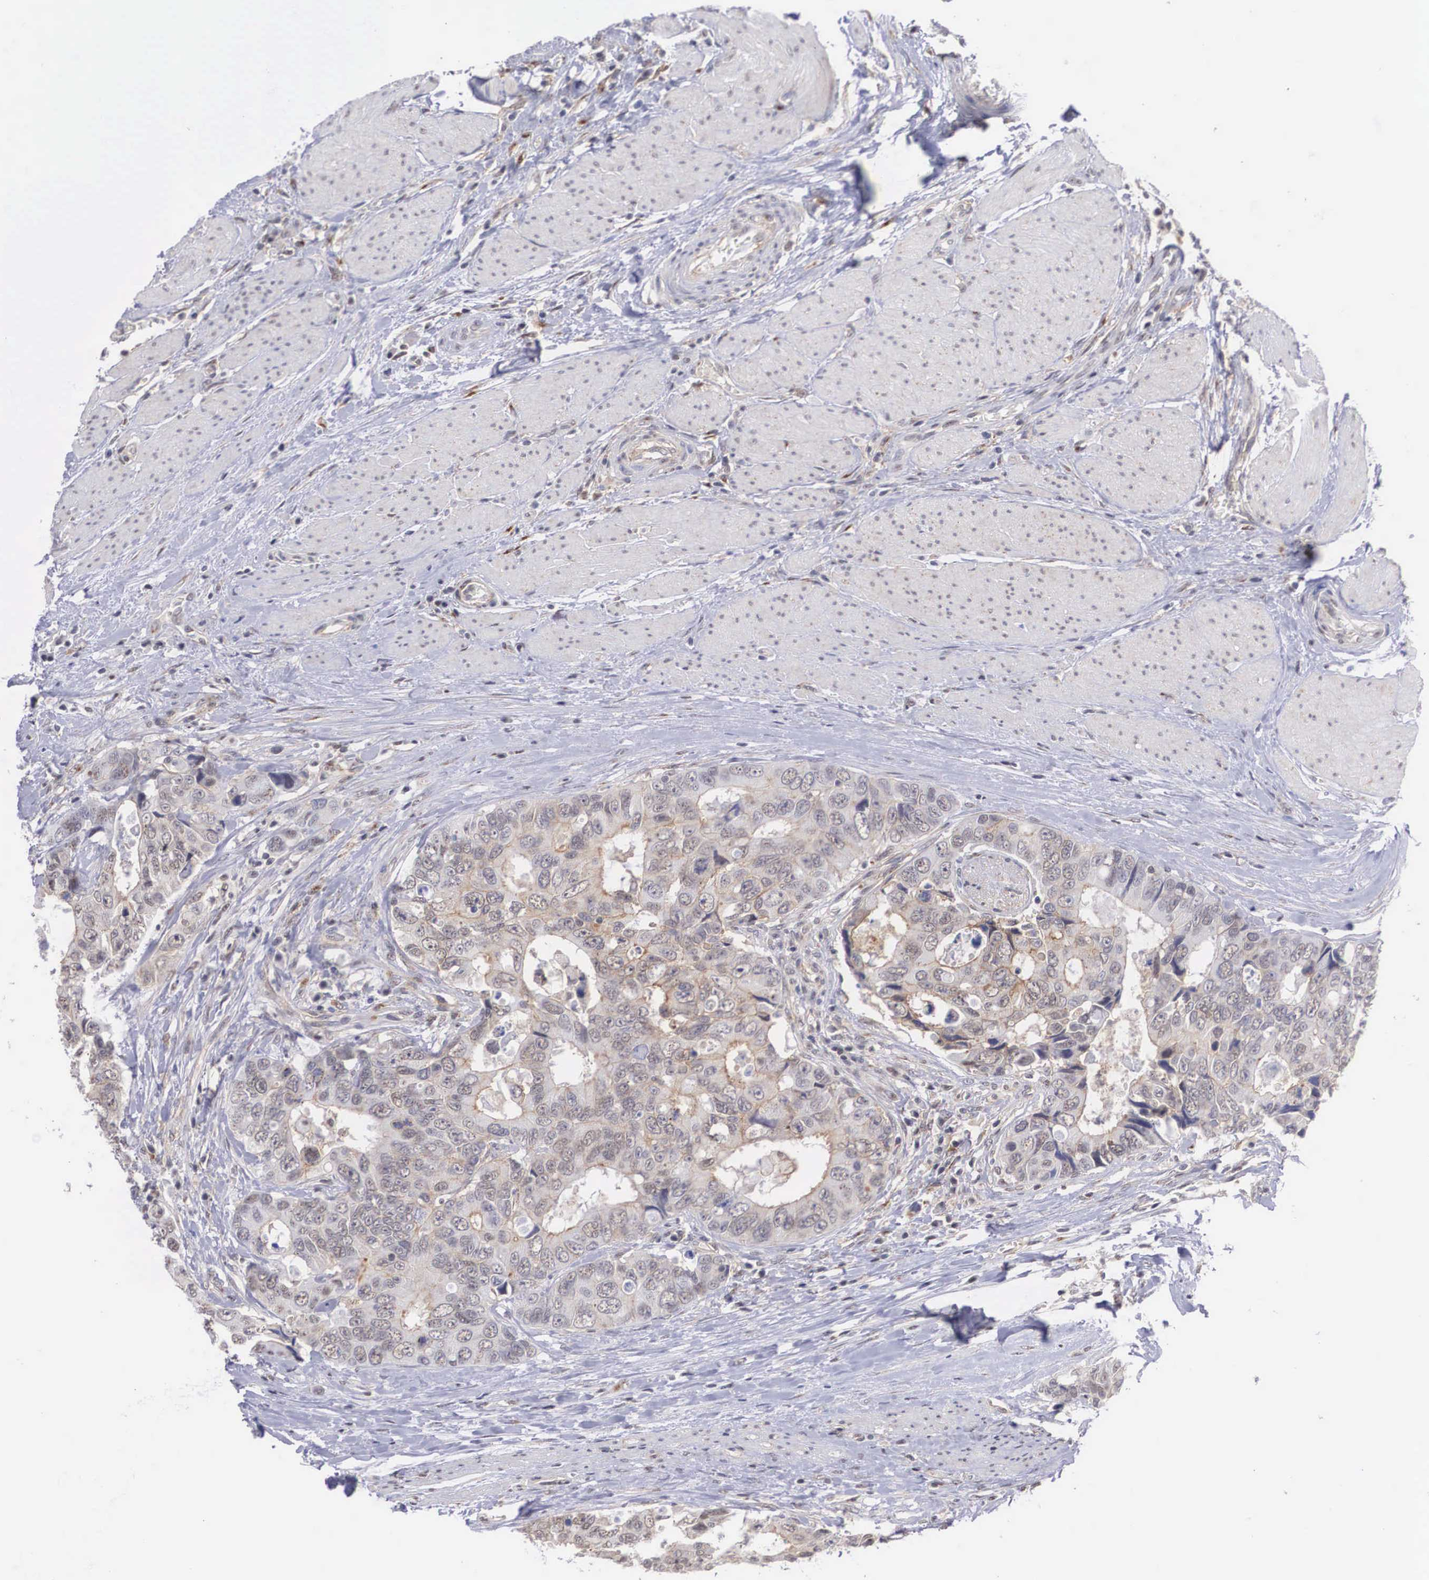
{"staining": {"intensity": "weak", "quantity": "25%-75%", "location": "cytoplasmic/membranous"}, "tissue": "colorectal cancer", "cell_type": "Tumor cells", "image_type": "cancer", "snomed": [{"axis": "morphology", "description": "Adenocarcinoma, NOS"}, {"axis": "topography", "description": "Rectum"}], "caption": "A brown stain highlights weak cytoplasmic/membranous expression of a protein in human adenocarcinoma (colorectal) tumor cells. The staining was performed using DAB (3,3'-diaminobenzidine) to visualize the protein expression in brown, while the nuclei were stained in blue with hematoxylin (Magnification: 20x).", "gene": "NR4A2", "patient": {"sex": "female", "age": 67}}